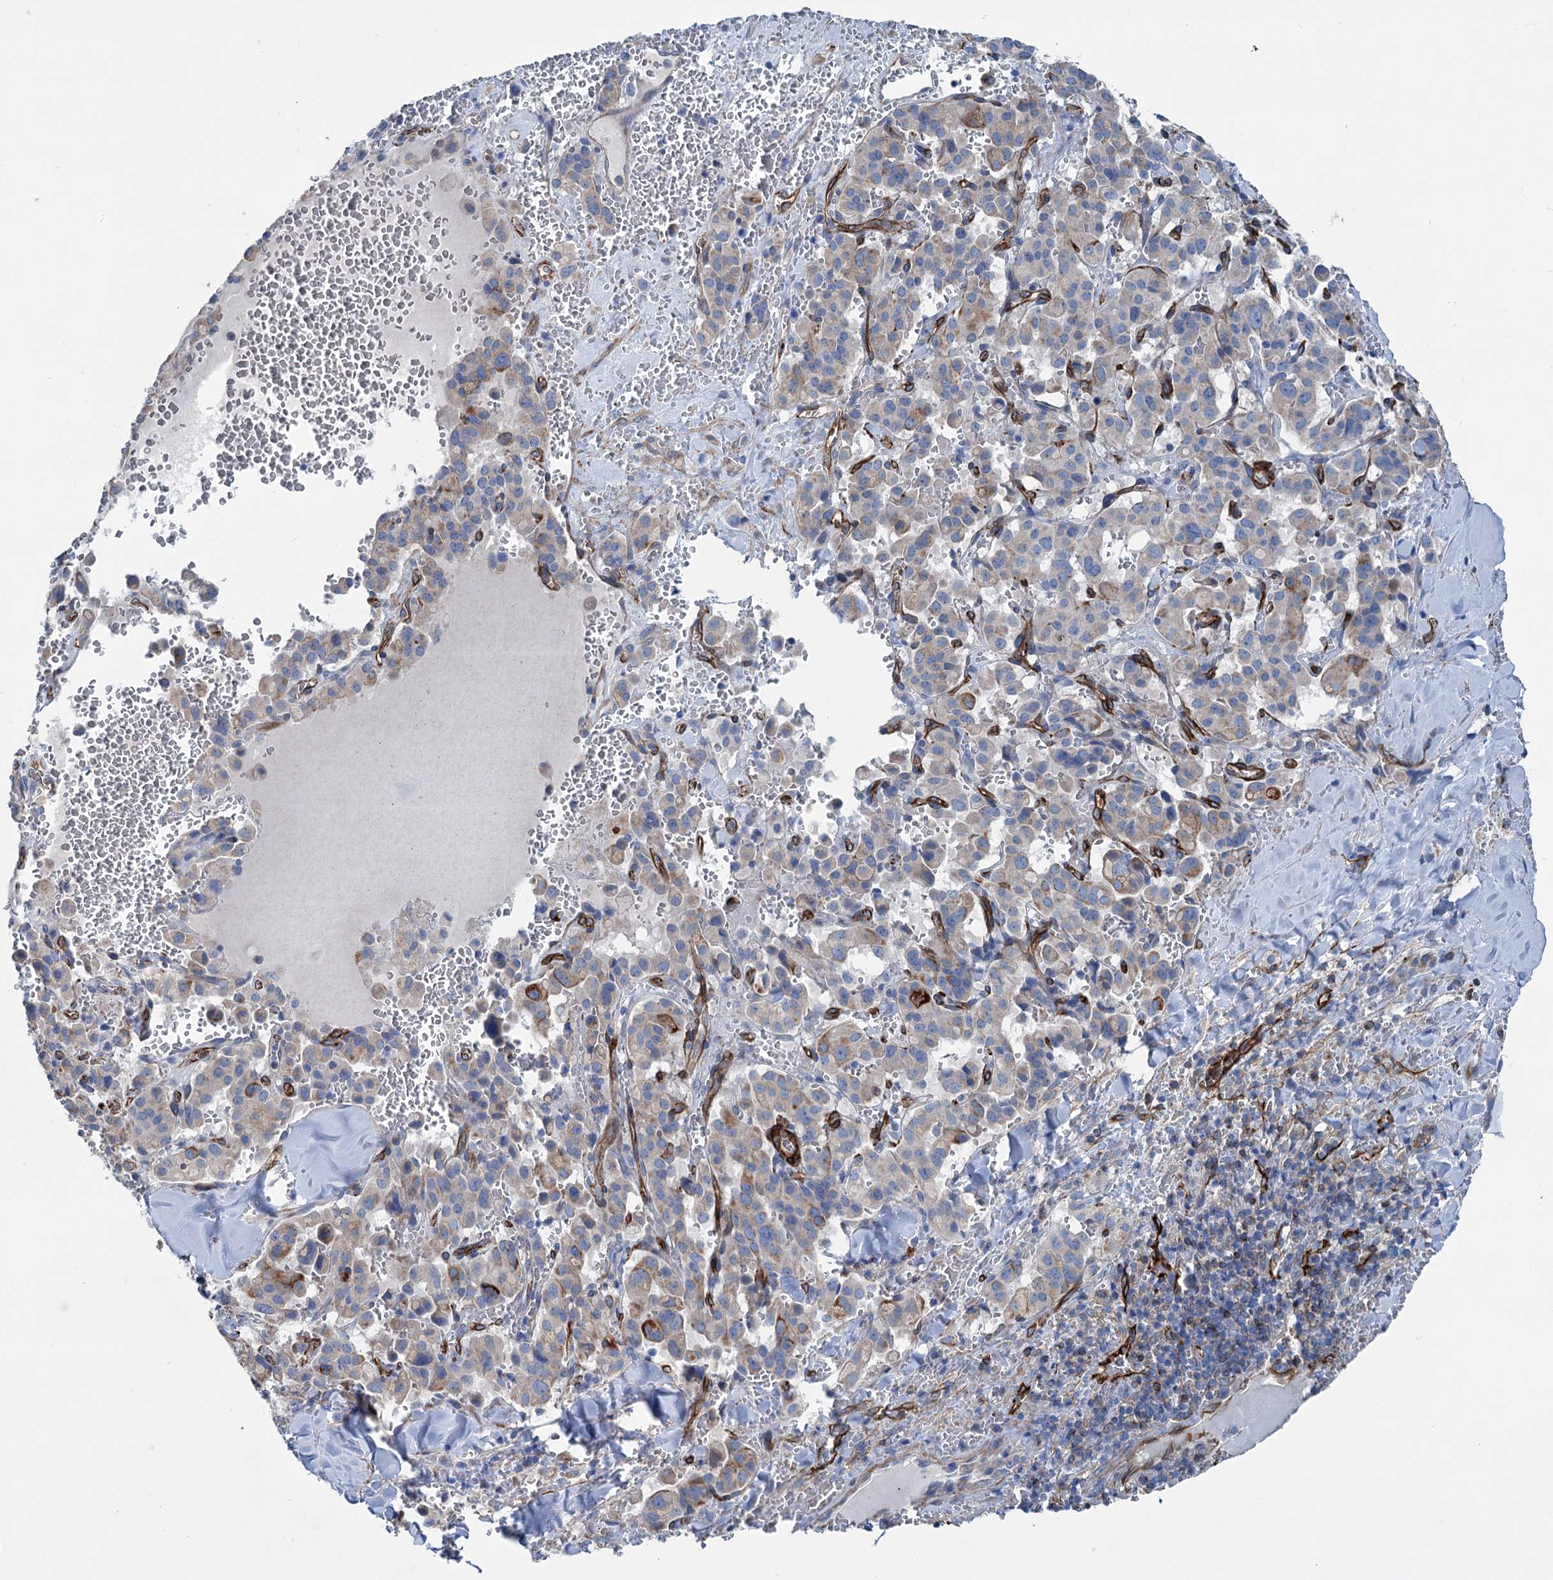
{"staining": {"intensity": "weak", "quantity": "<25%", "location": "cytoplasmic/membranous"}, "tissue": "pancreatic cancer", "cell_type": "Tumor cells", "image_type": "cancer", "snomed": [{"axis": "morphology", "description": "Adenocarcinoma, NOS"}, {"axis": "topography", "description": "Pancreas"}], "caption": "Immunohistochemistry (IHC) image of pancreatic cancer (adenocarcinoma) stained for a protein (brown), which exhibits no expression in tumor cells.", "gene": "CALCOCO1", "patient": {"sex": "male", "age": 65}}